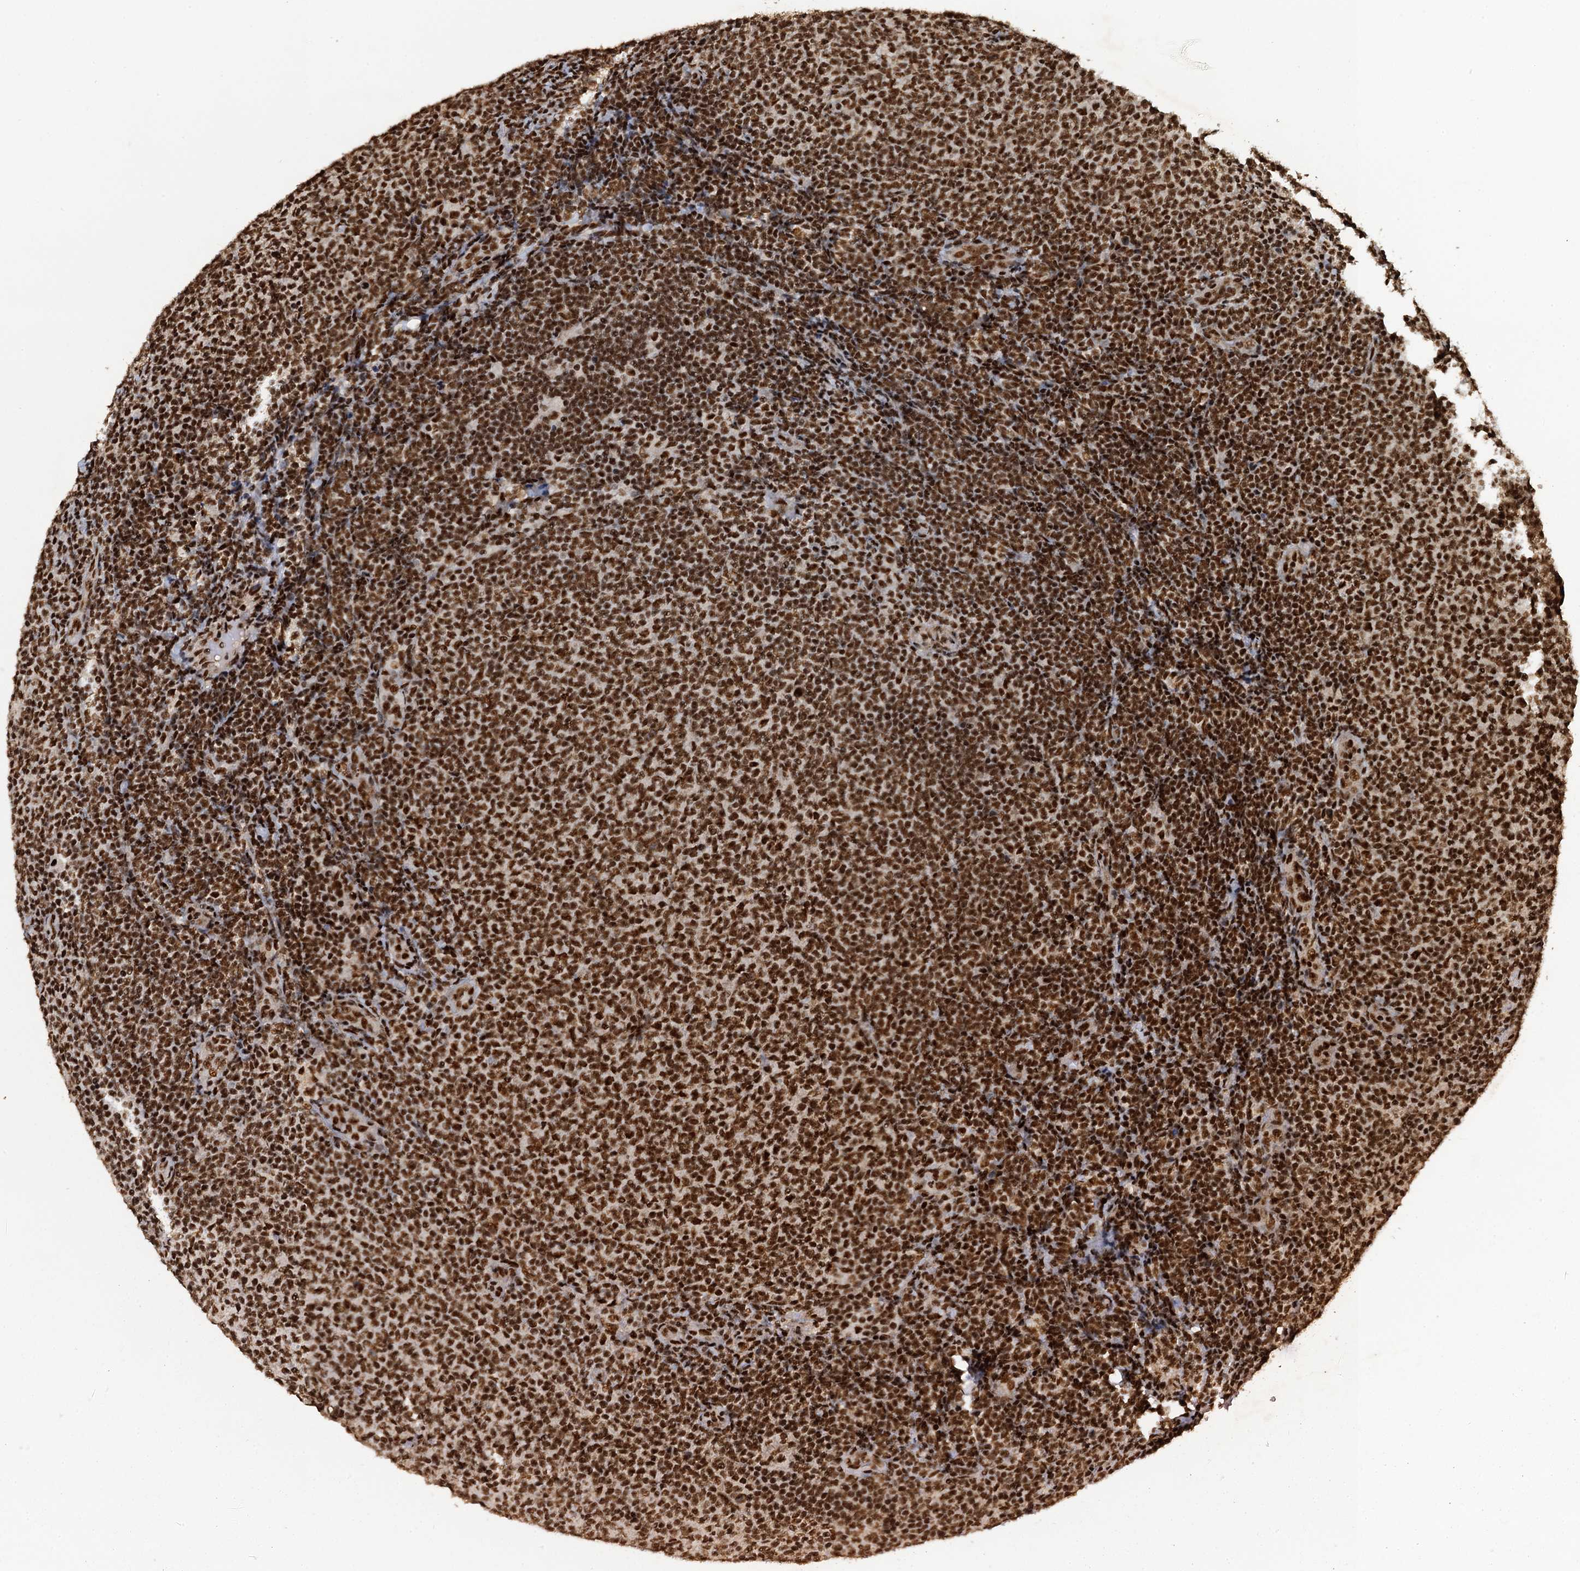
{"staining": {"intensity": "moderate", "quantity": ">75%", "location": "nuclear"}, "tissue": "lymphoma", "cell_type": "Tumor cells", "image_type": "cancer", "snomed": [{"axis": "morphology", "description": "Malignant lymphoma, non-Hodgkin's type, Low grade"}, {"axis": "topography", "description": "Lymph node"}], "caption": "IHC (DAB (3,3'-diaminobenzidine)) staining of human lymphoma displays moderate nuclear protein expression in approximately >75% of tumor cells.", "gene": "ZC3H18", "patient": {"sex": "male", "age": 66}}